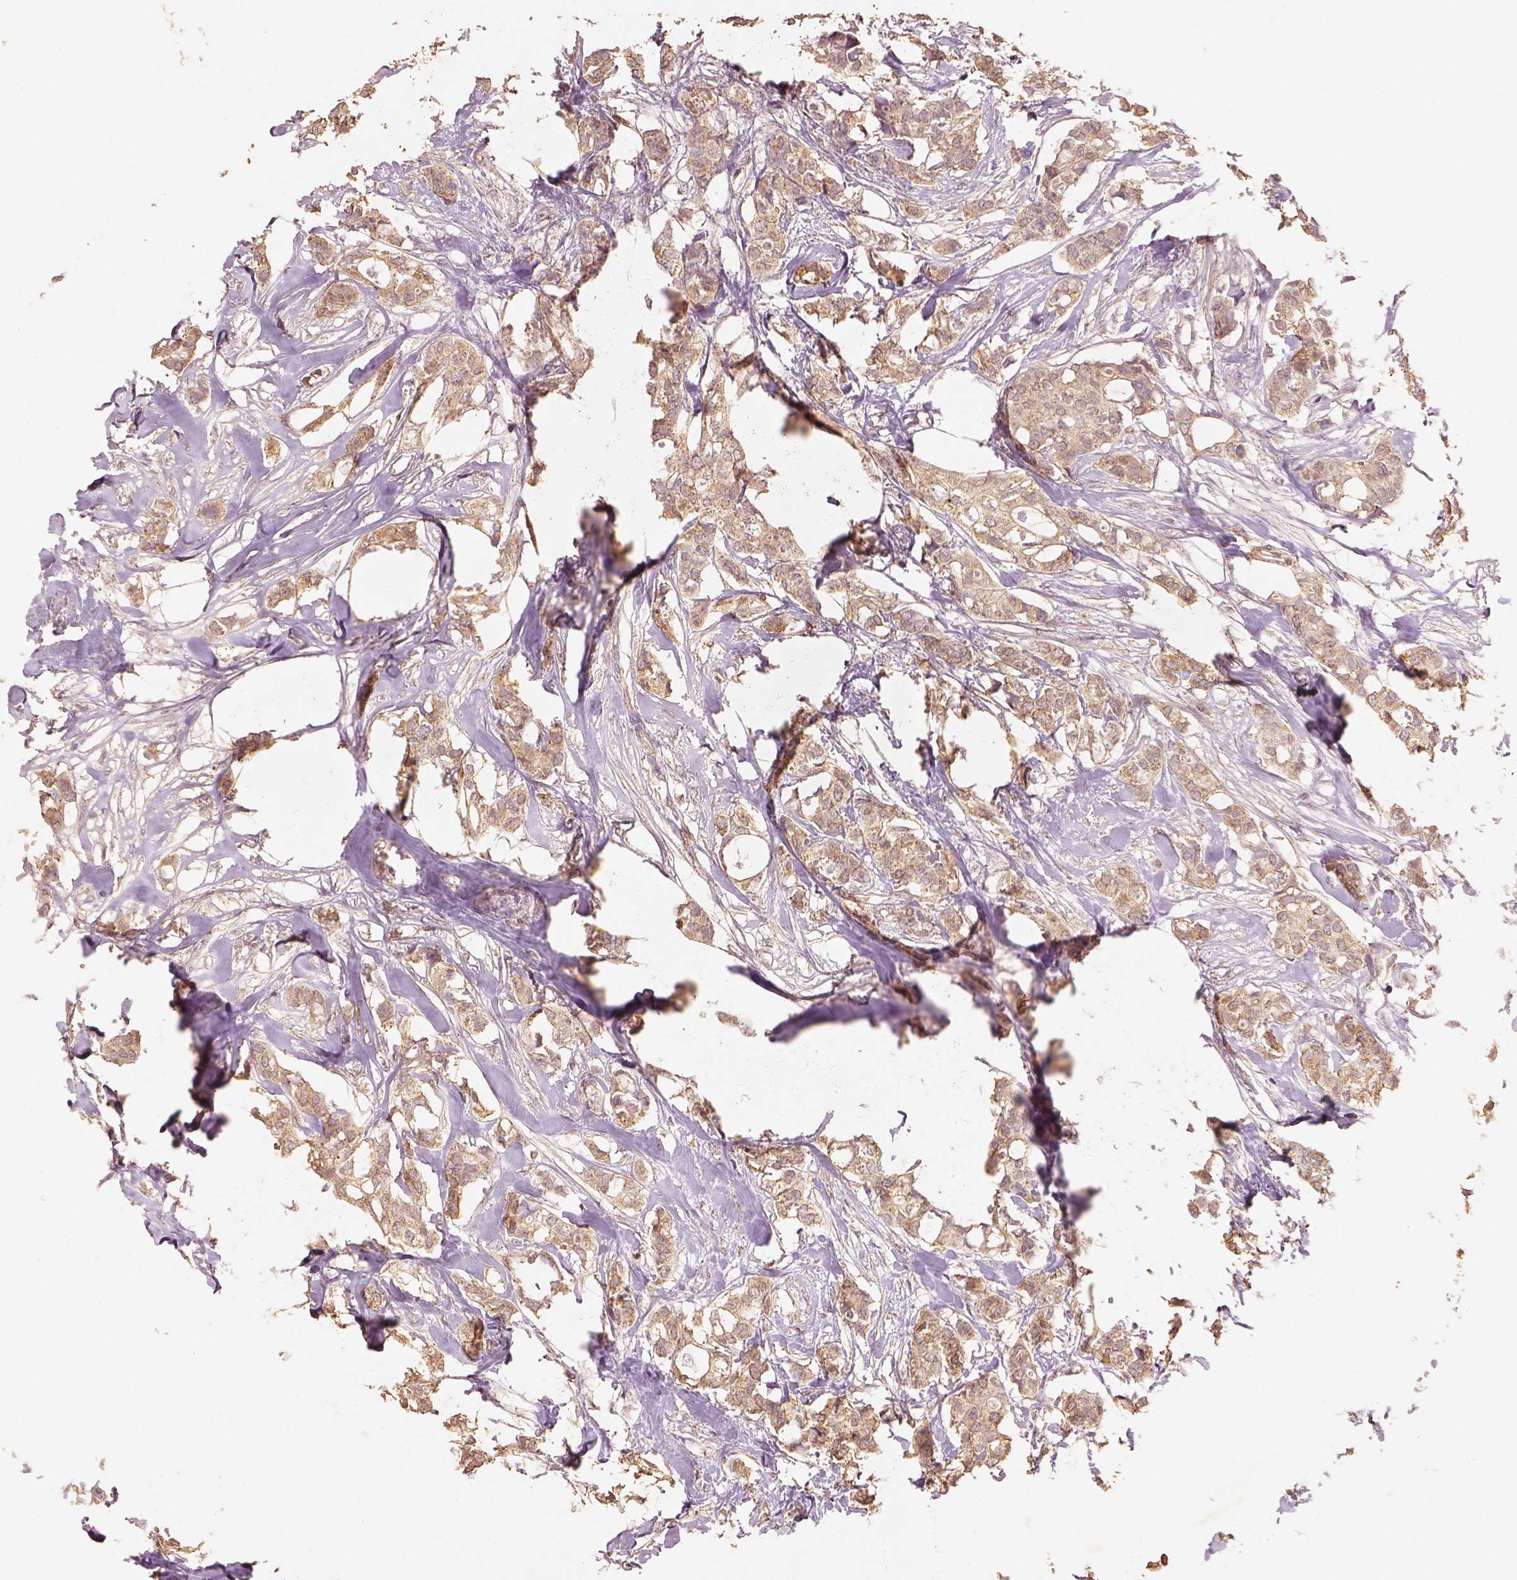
{"staining": {"intensity": "moderate", "quantity": ">75%", "location": "cytoplasmic/membranous"}, "tissue": "breast cancer", "cell_type": "Tumor cells", "image_type": "cancer", "snomed": [{"axis": "morphology", "description": "Duct carcinoma"}, {"axis": "topography", "description": "Breast"}], "caption": "Immunohistochemistry photomicrograph of human breast cancer stained for a protein (brown), which exhibits medium levels of moderate cytoplasmic/membranous expression in approximately >75% of tumor cells.", "gene": "AP2B1", "patient": {"sex": "female", "age": 62}}